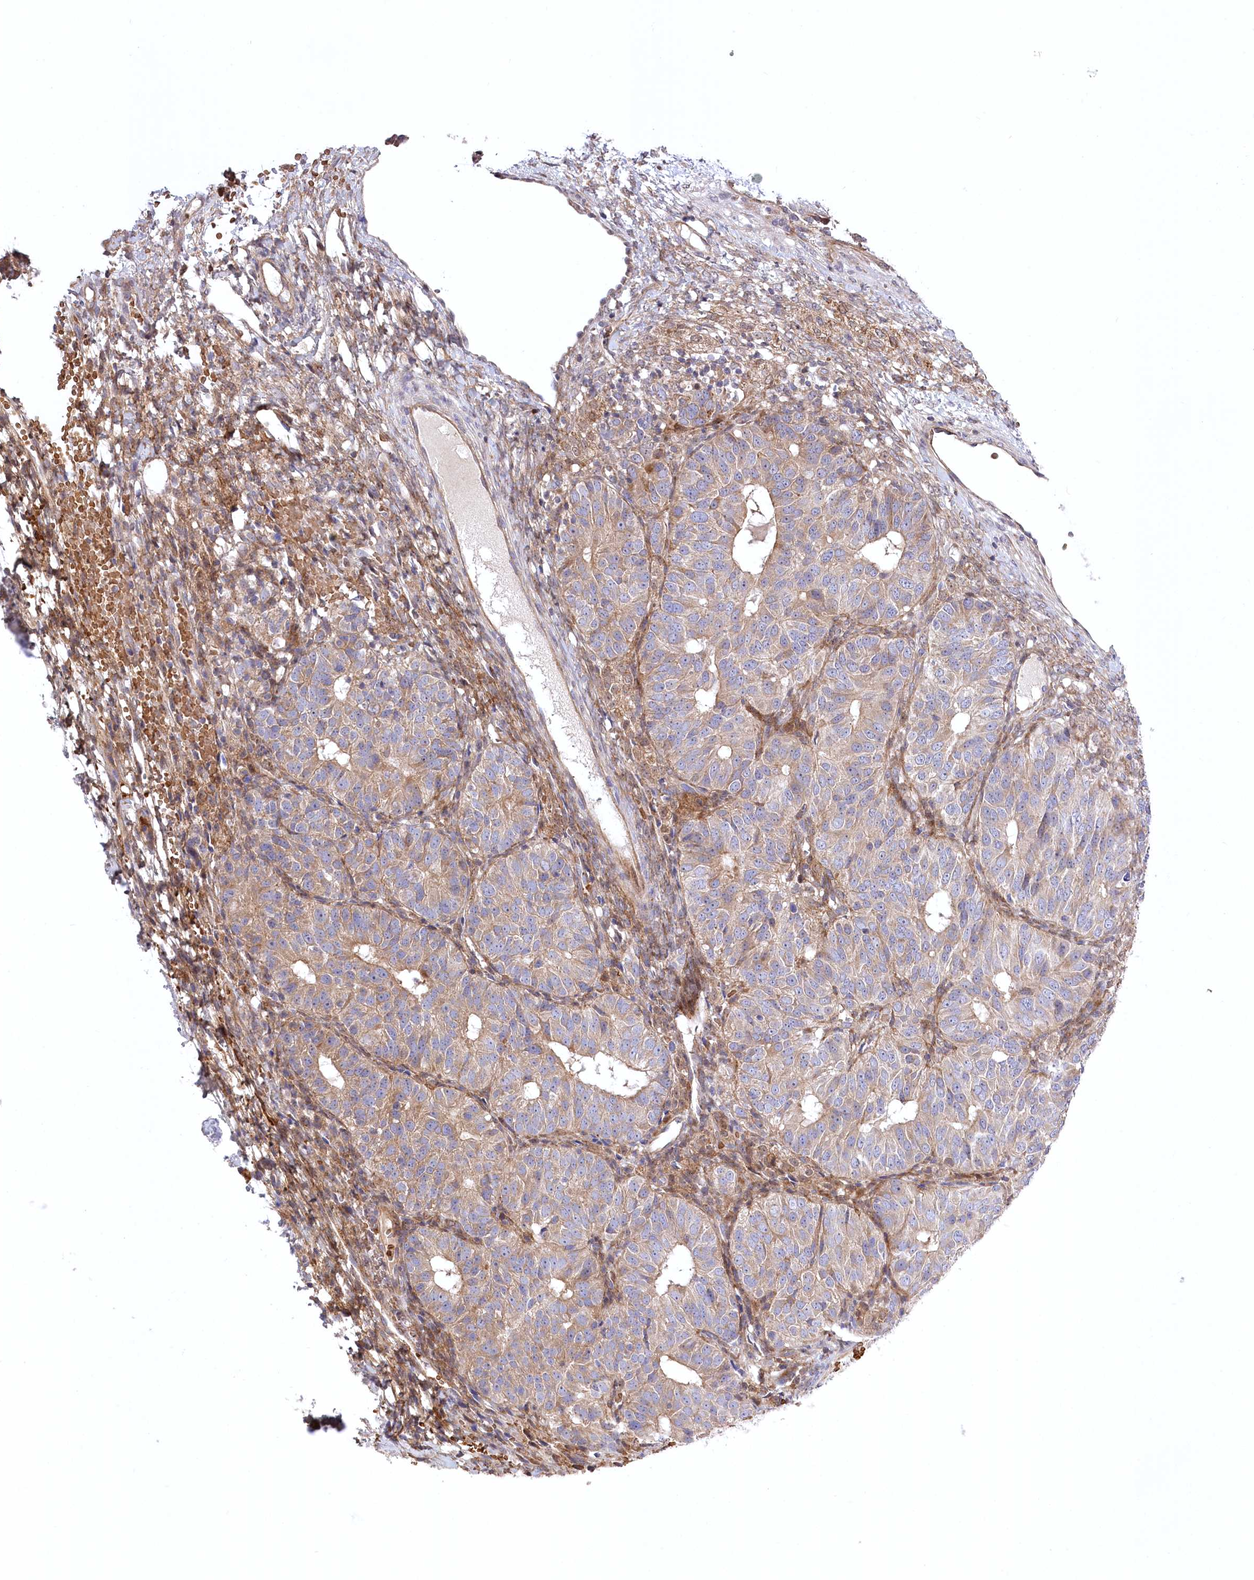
{"staining": {"intensity": "moderate", "quantity": ">75%", "location": "cytoplasmic/membranous"}, "tissue": "ovarian cancer", "cell_type": "Tumor cells", "image_type": "cancer", "snomed": [{"axis": "morphology", "description": "Carcinoma, endometroid"}, {"axis": "topography", "description": "Ovary"}], "caption": "A medium amount of moderate cytoplasmic/membranous staining is appreciated in about >75% of tumor cells in ovarian endometroid carcinoma tissue. (Stains: DAB in brown, nuclei in blue, Microscopy: brightfield microscopy at high magnification).", "gene": "TRUB1", "patient": {"sex": "female", "age": 51}}